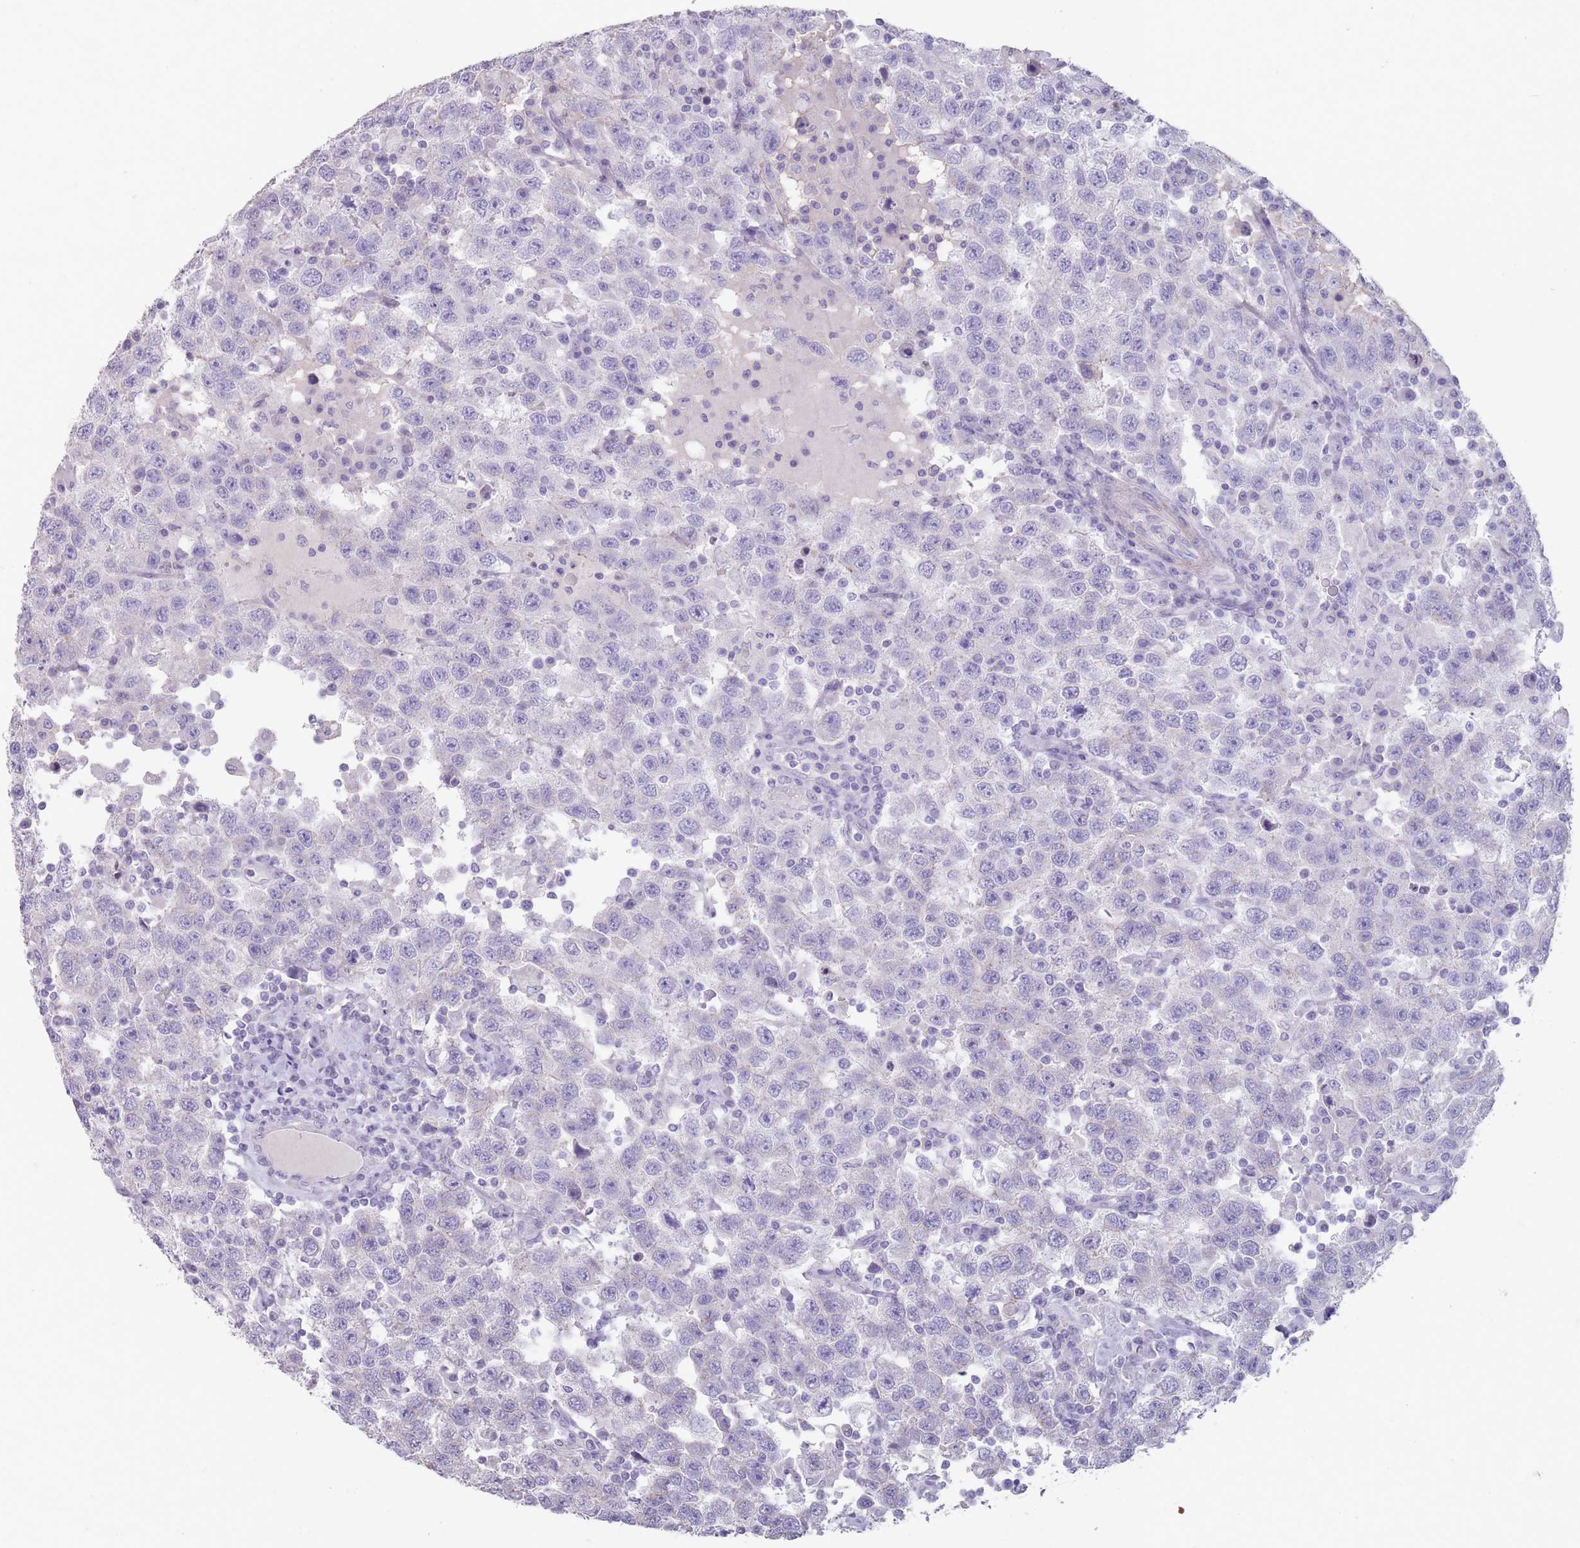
{"staining": {"intensity": "negative", "quantity": "none", "location": "none"}, "tissue": "testis cancer", "cell_type": "Tumor cells", "image_type": "cancer", "snomed": [{"axis": "morphology", "description": "Seminoma, NOS"}, {"axis": "topography", "description": "Testis"}], "caption": "Tumor cells are negative for brown protein staining in testis seminoma.", "gene": "RHBG", "patient": {"sex": "male", "age": 41}}